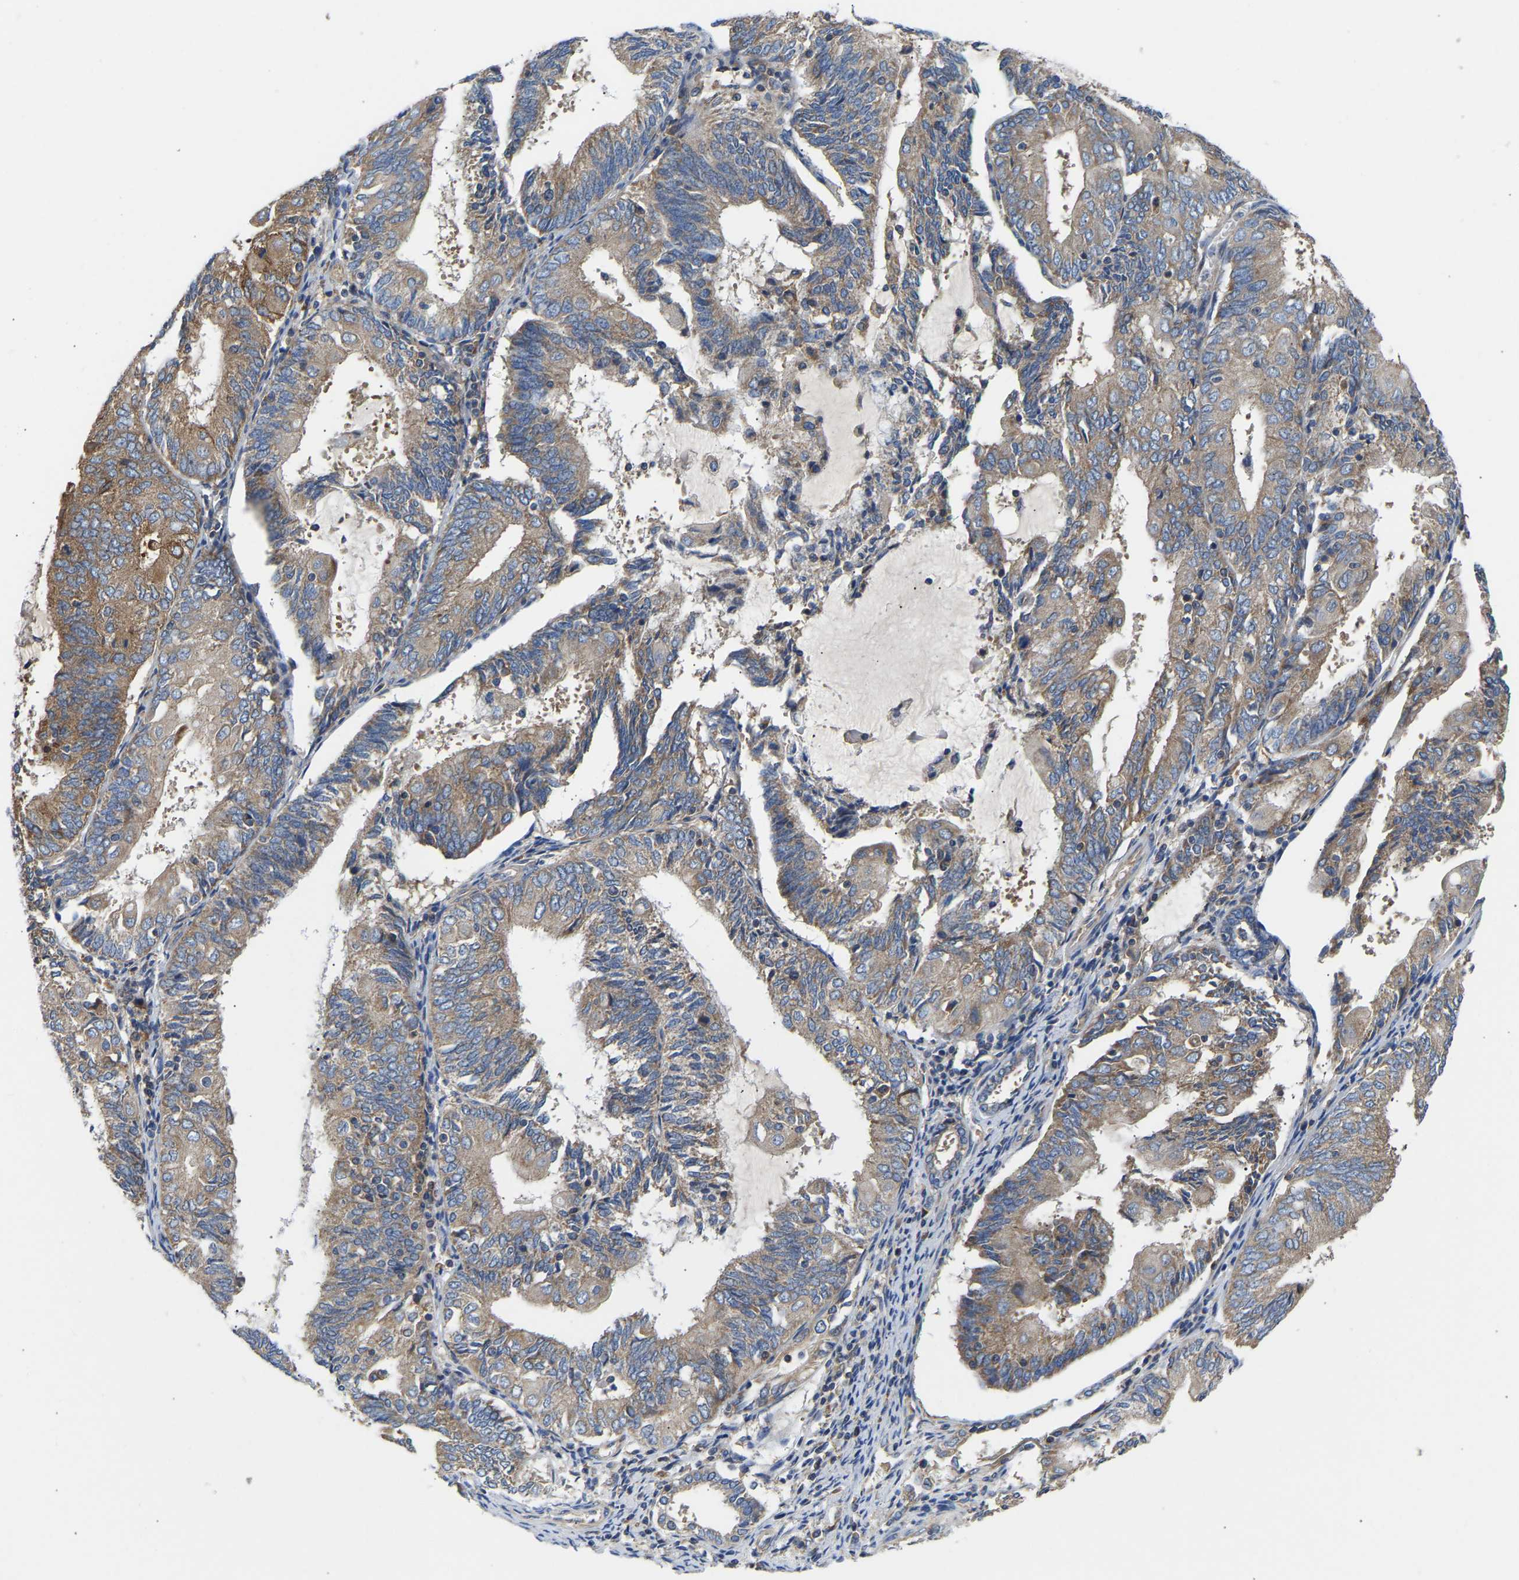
{"staining": {"intensity": "weak", "quantity": "25%-75%", "location": "cytoplasmic/membranous"}, "tissue": "endometrial cancer", "cell_type": "Tumor cells", "image_type": "cancer", "snomed": [{"axis": "morphology", "description": "Adenocarcinoma, NOS"}, {"axis": "topography", "description": "Endometrium"}], "caption": "Human endometrial cancer stained for a protein (brown) displays weak cytoplasmic/membranous positive positivity in about 25%-75% of tumor cells.", "gene": "AIMP2", "patient": {"sex": "female", "age": 81}}